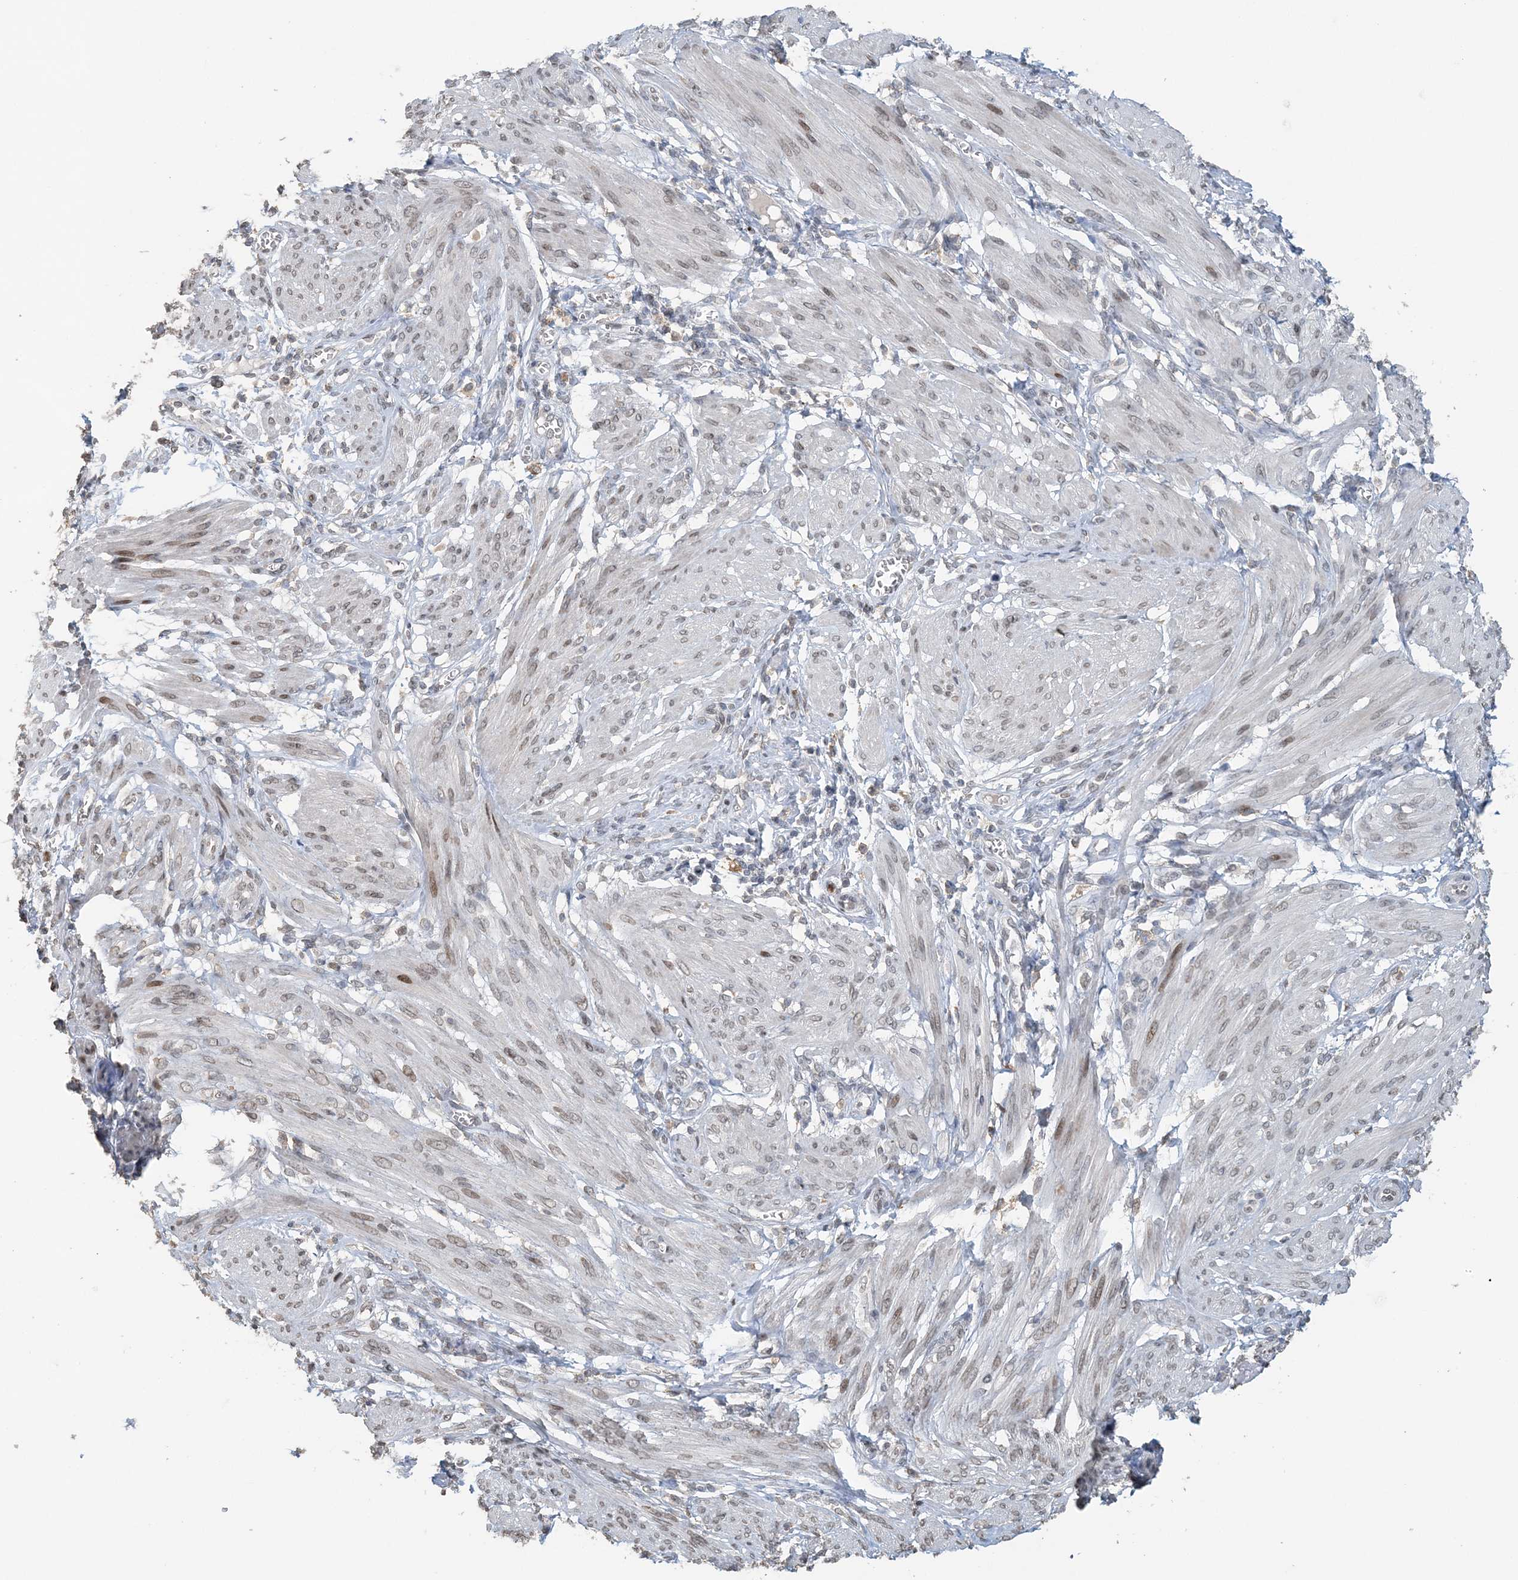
{"staining": {"intensity": "weak", "quantity": ">75%", "location": "nuclear"}, "tissue": "smooth muscle", "cell_type": "Smooth muscle cells", "image_type": "normal", "snomed": [{"axis": "morphology", "description": "Normal tissue, NOS"}, {"axis": "topography", "description": "Smooth muscle"}], "caption": "DAB immunohistochemical staining of benign human smooth muscle displays weak nuclear protein positivity in approximately >75% of smooth muscle cells.", "gene": "FAM110A", "patient": {"sex": "female", "age": 39}}